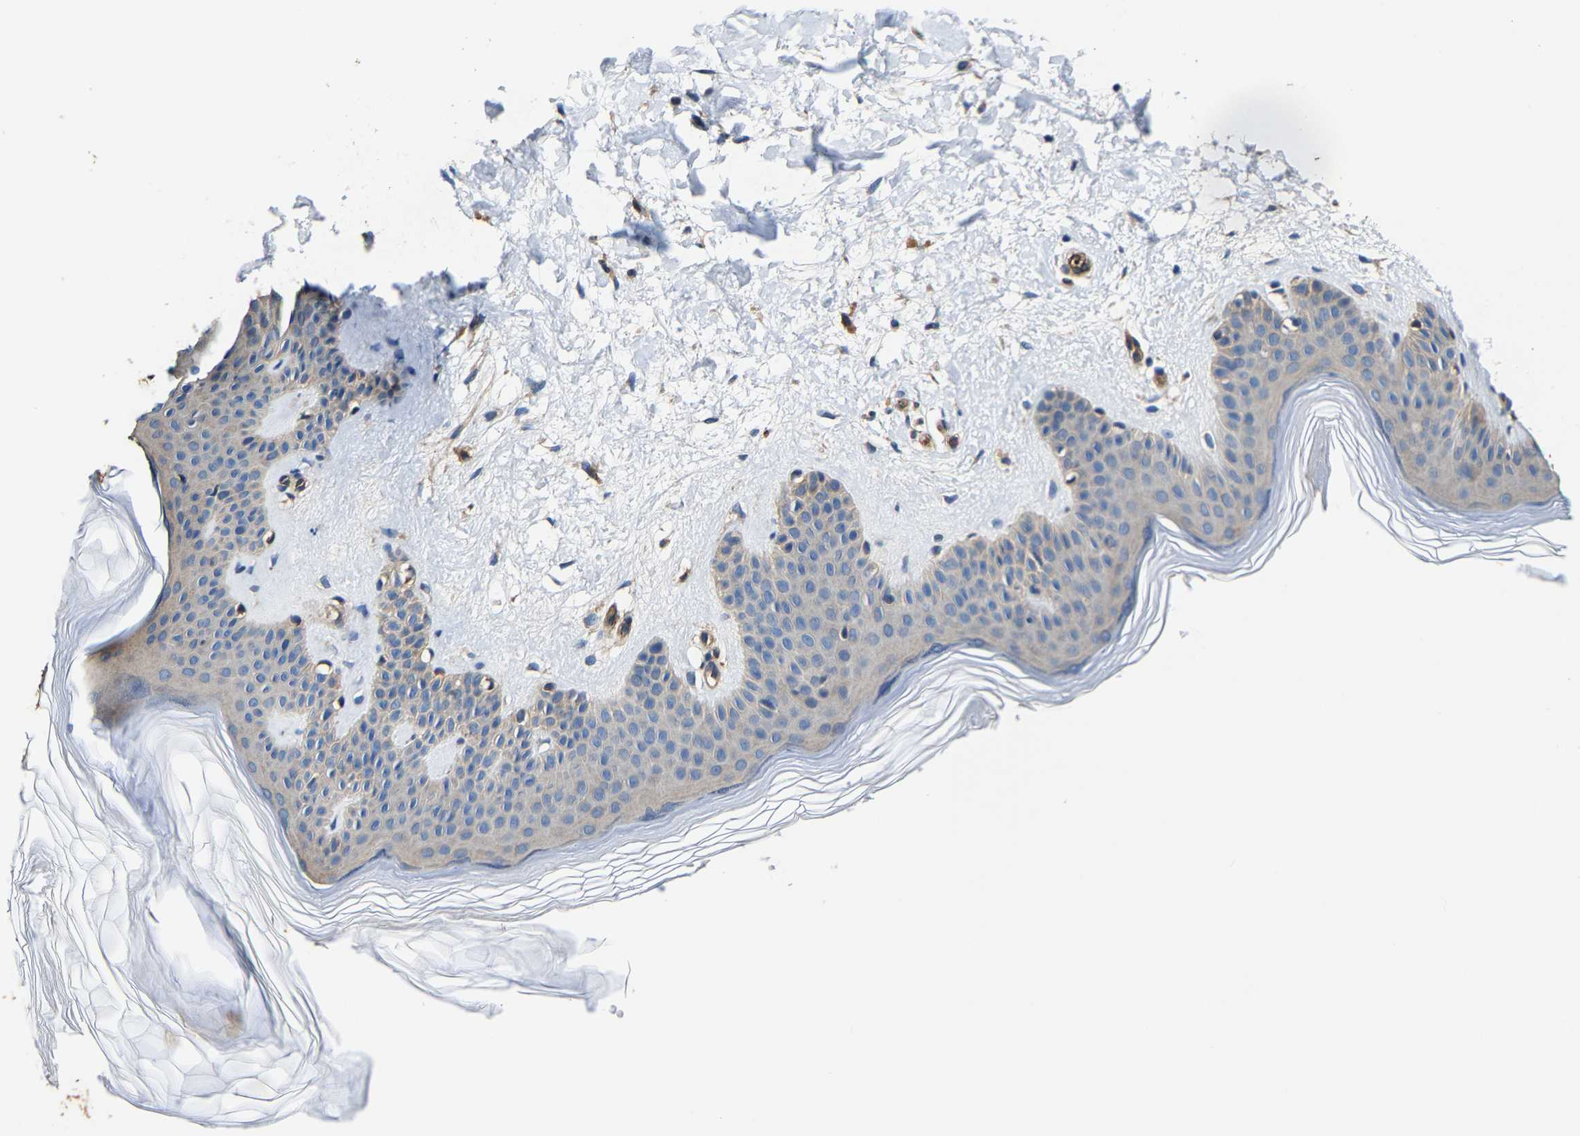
{"staining": {"intensity": "weak", "quantity": ">75%", "location": "cytoplasmic/membranous"}, "tissue": "skin", "cell_type": "Fibroblasts", "image_type": "normal", "snomed": [{"axis": "morphology", "description": "Normal tissue, NOS"}, {"axis": "morphology", "description": "Malignant melanoma, Metastatic site"}, {"axis": "topography", "description": "Skin"}], "caption": "Human skin stained with a brown dye reveals weak cytoplasmic/membranous positive expression in about >75% of fibroblasts.", "gene": "GFRA3", "patient": {"sex": "male", "age": 41}}